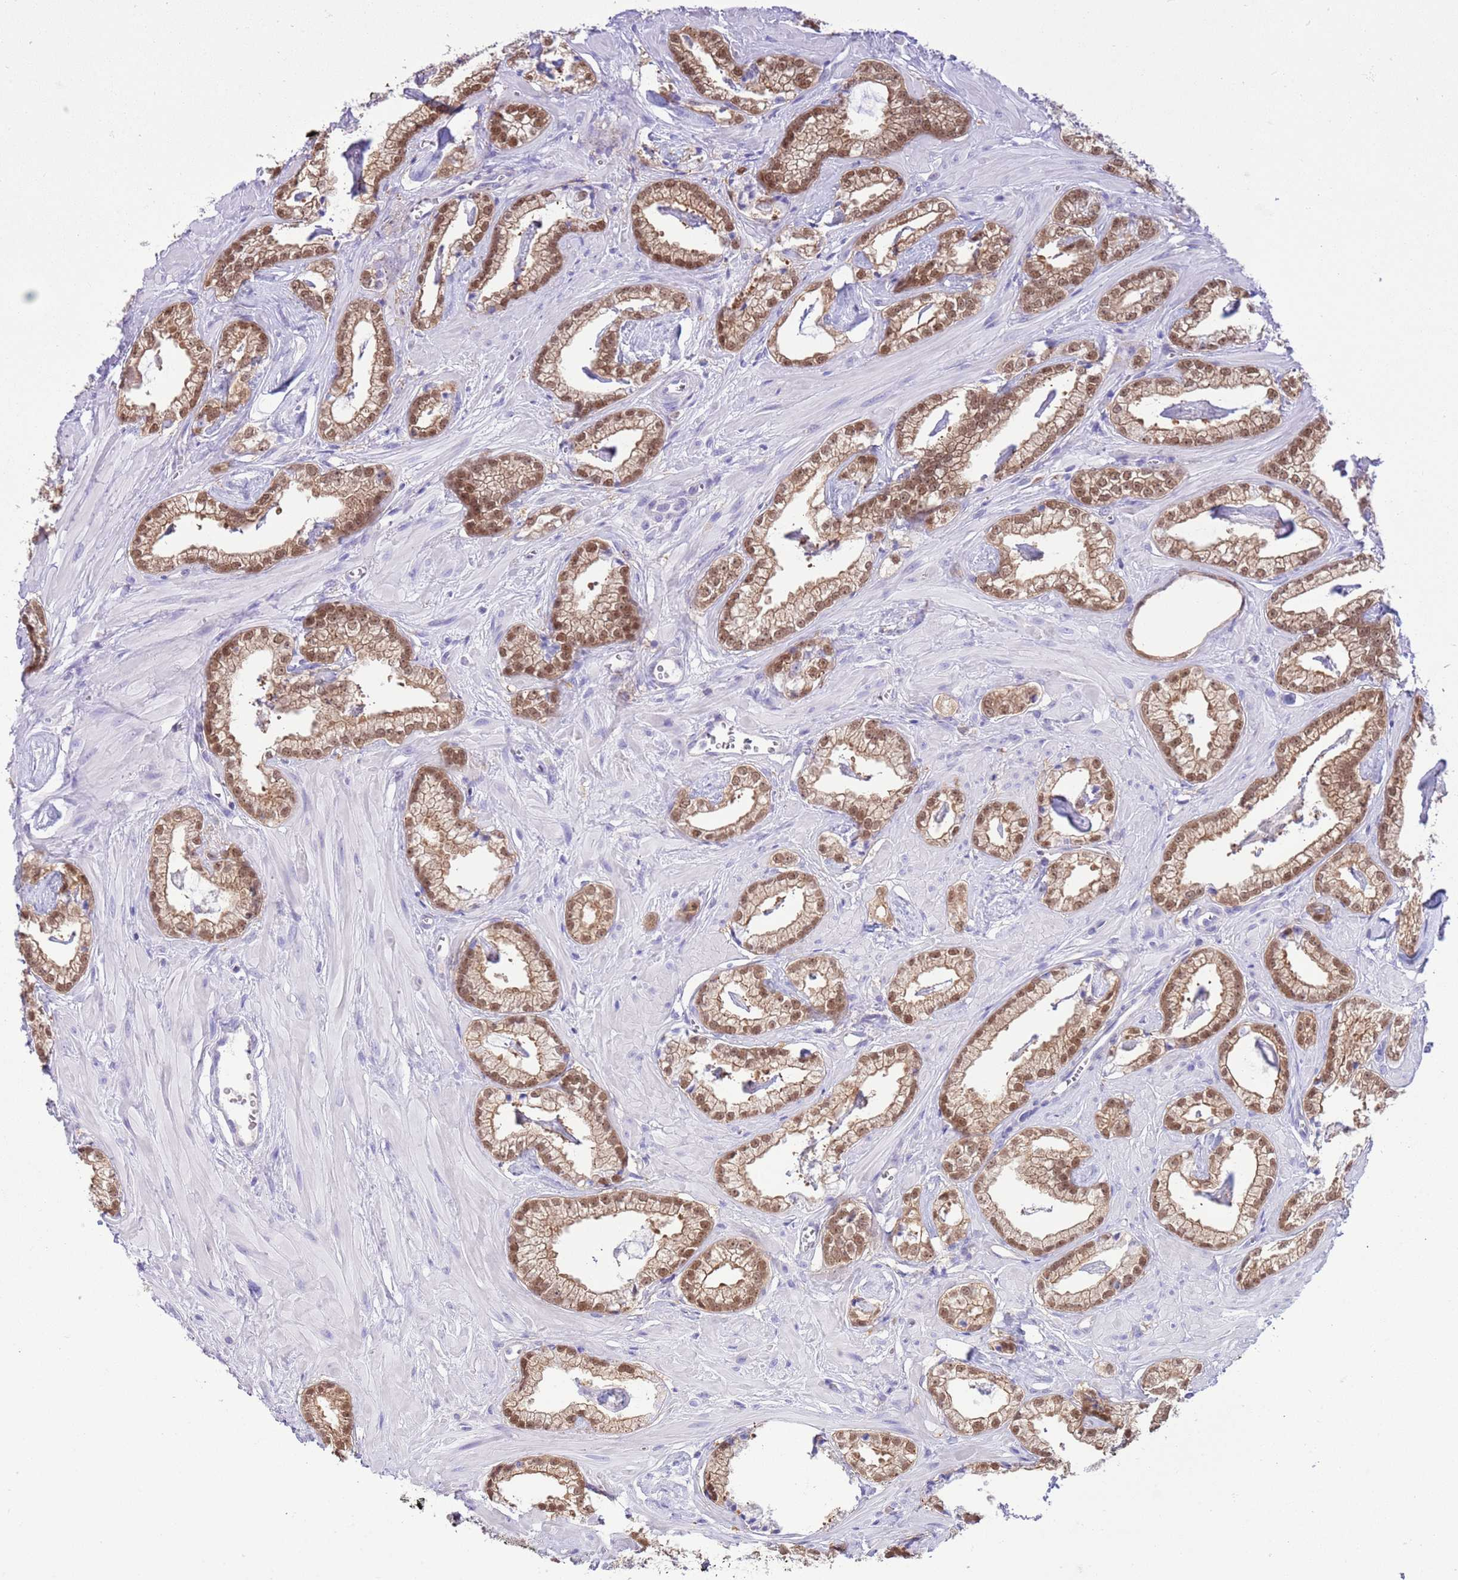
{"staining": {"intensity": "moderate", "quantity": ">75%", "location": "cytoplasmic/membranous,nuclear"}, "tissue": "prostate cancer", "cell_type": "Tumor cells", "image_type": "cancer", "snomed": [{"axis": "morphology", "description": "Adenocarcinoma, Low grade"}, {"axis": "topography", "description": "Prostate"}], "caption": "Immunohistochemistry (IHC) image of neoplastic tissue: prostate cancer (adenocarcinoma (low-grade)) stained using IHC reveals medium levels of moderate protein expression localized specifically in the cytoplasmic/membranous and nuclear of tumor cells, appearing as a cytoplasmic/membranous and nuclear brown color.", "gene": "DDI2", "patient": {"sex": "male", "age": 60}}